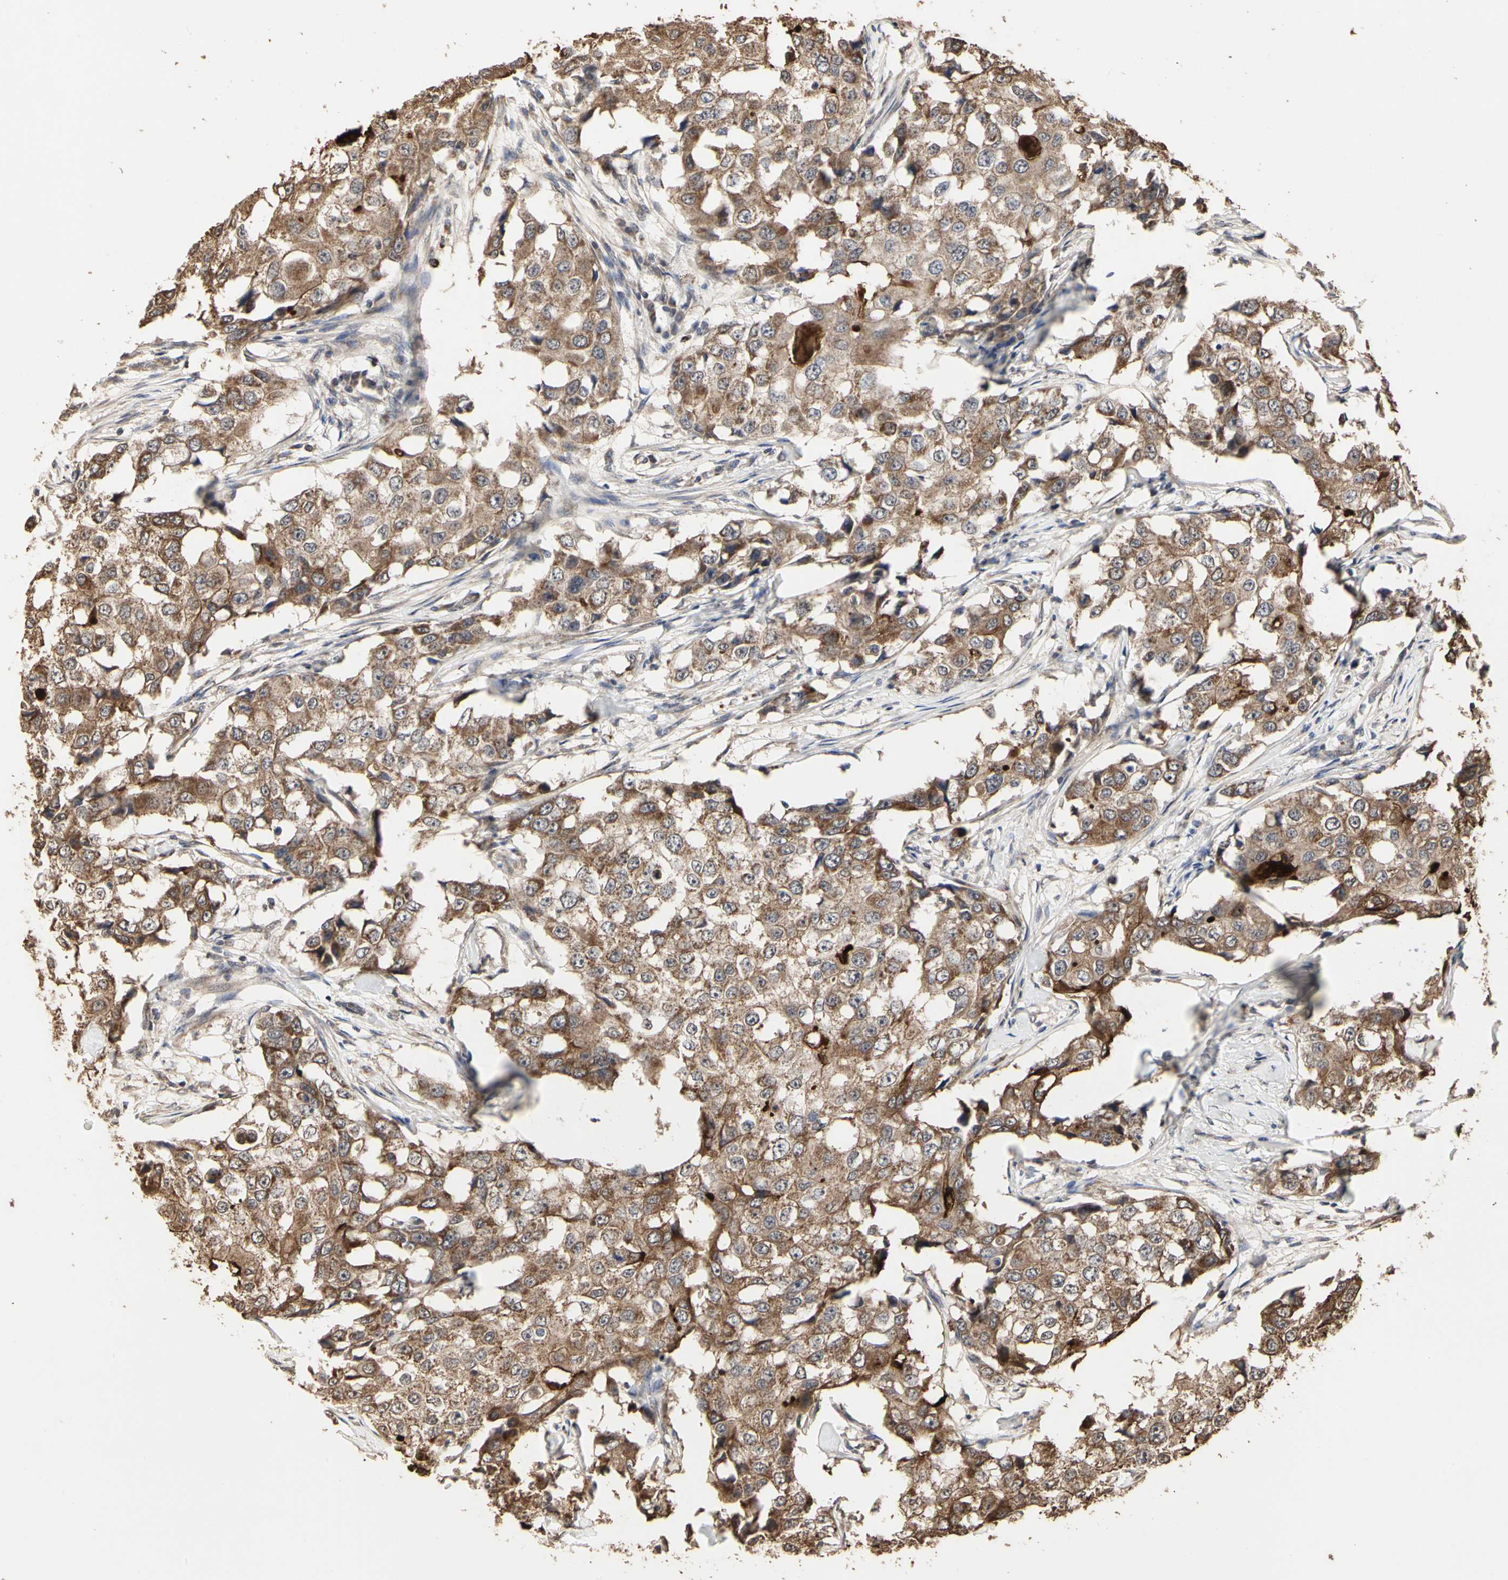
{"staining": {"intensity": "moderate", "quantity": ">75%", "location": "cytoplasmic/membranous"}, "tissue": "breast cancer", "cell_type": "Tumor cells", "image_type": "cancer", "snomed": [{"axis": "morphology", "description": "Duct carcinoma"}, {"axis": "topography", "description": "Breast"}], "caption": "High-power microscopy captured an immunohistochemistry (IHC) photomicrograph of breast cancer, revealing moderate cytoplasmic/membranous staining in about >75% of tumor cells.", "gene": "TAOK1", "patient": {"sex": "female", "age": 27}}